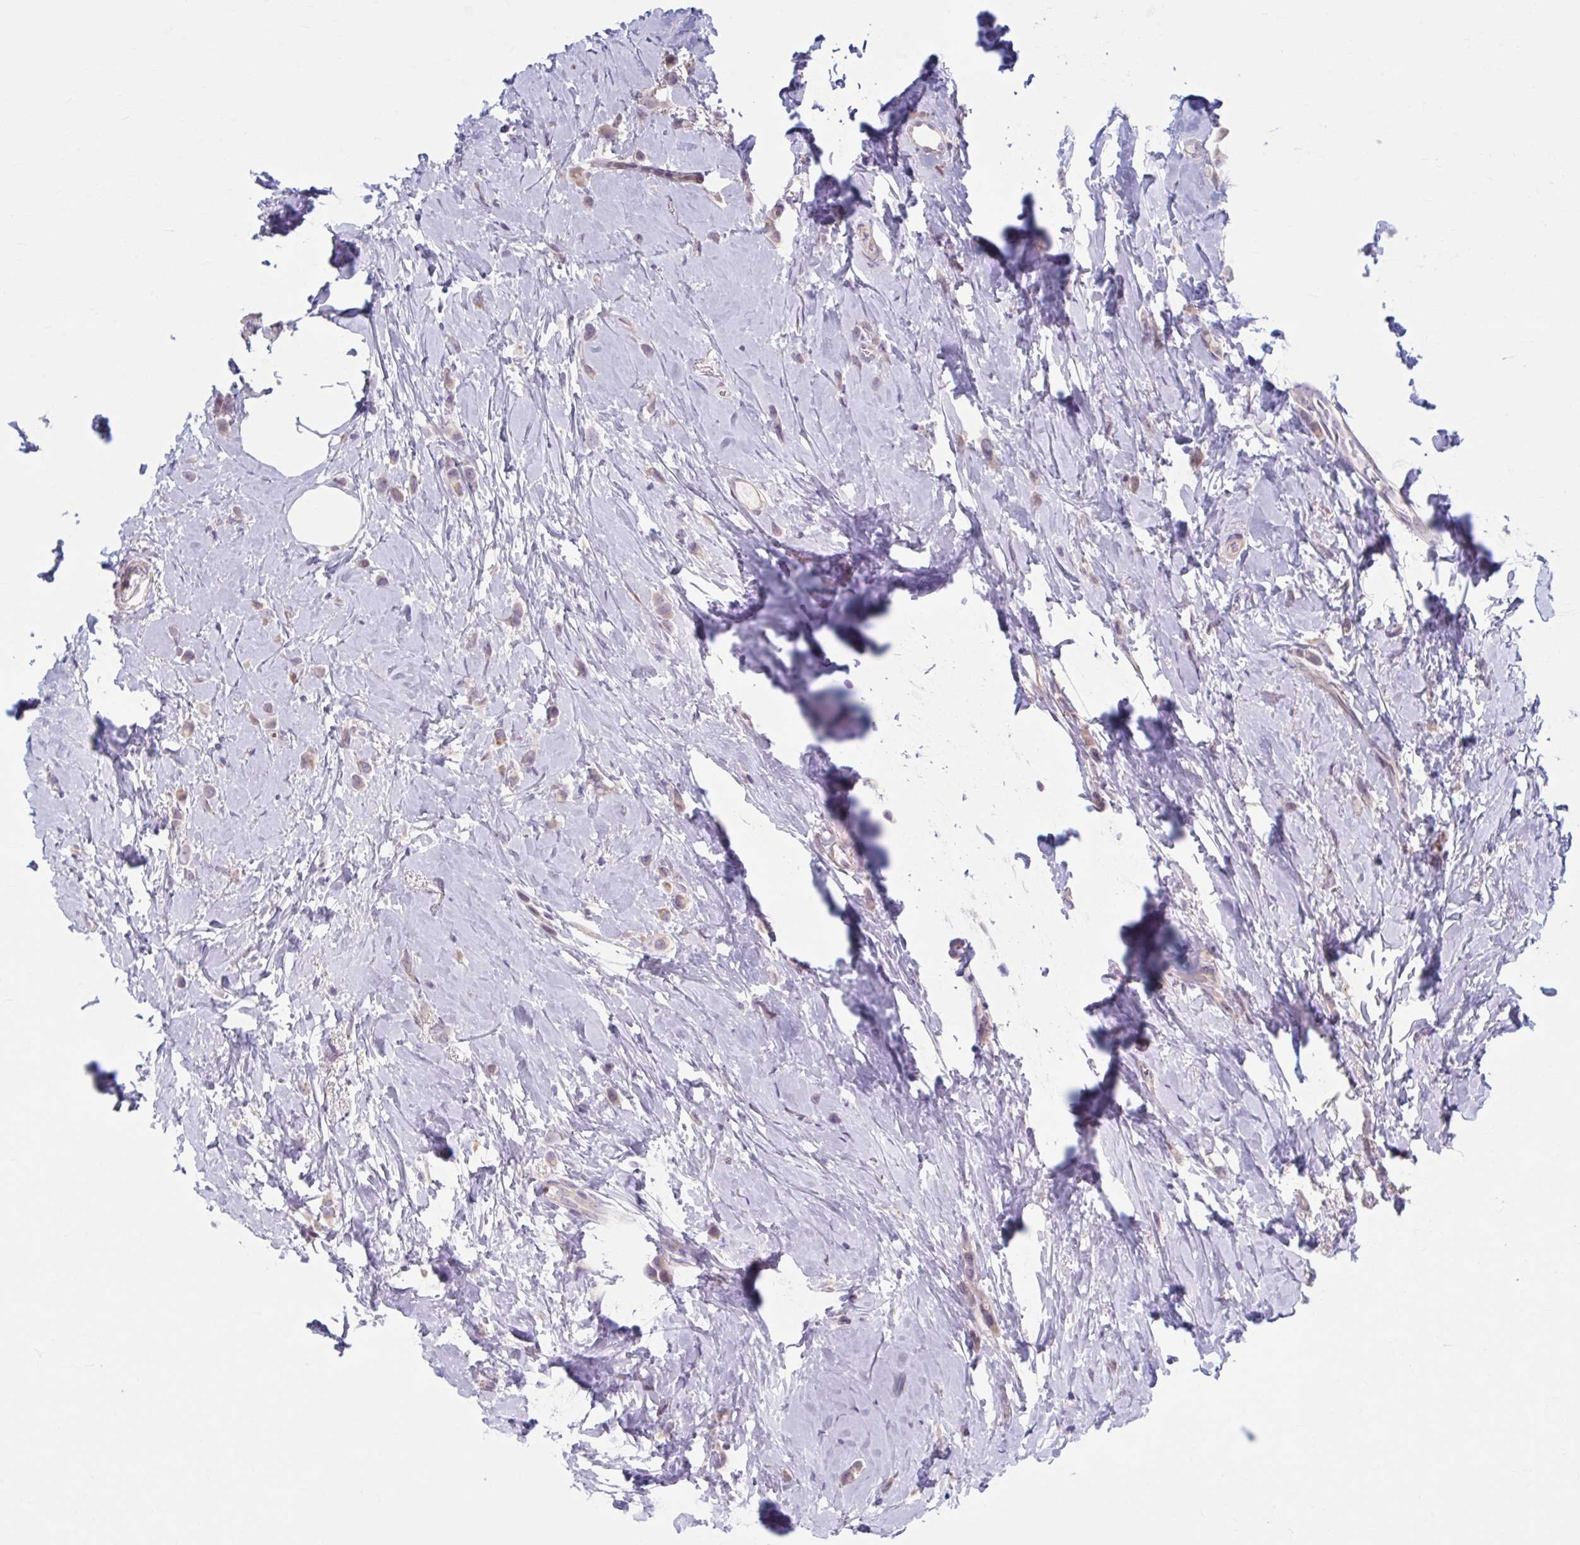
{"staining": {"intensity": "weak", "quantity": ">75%", "location": "cytoplasmic/membranous"}, "tissue": "breast cancer", "cell_type": "Tumor cells", "image_type": "cancer", "snomed": [{"axis": "morphology", "description": "Lobular carcinoma"}, {"axis": "topography", "description": "Breast"}], "caption": "Protein expression analysis of lobular carcinoma (breast) displays weak cytoplasmic/membranous expression in approximately >75% of tumor cells.", "gene": "CHST3", "patient": {"sex": "female", "age": 66}}